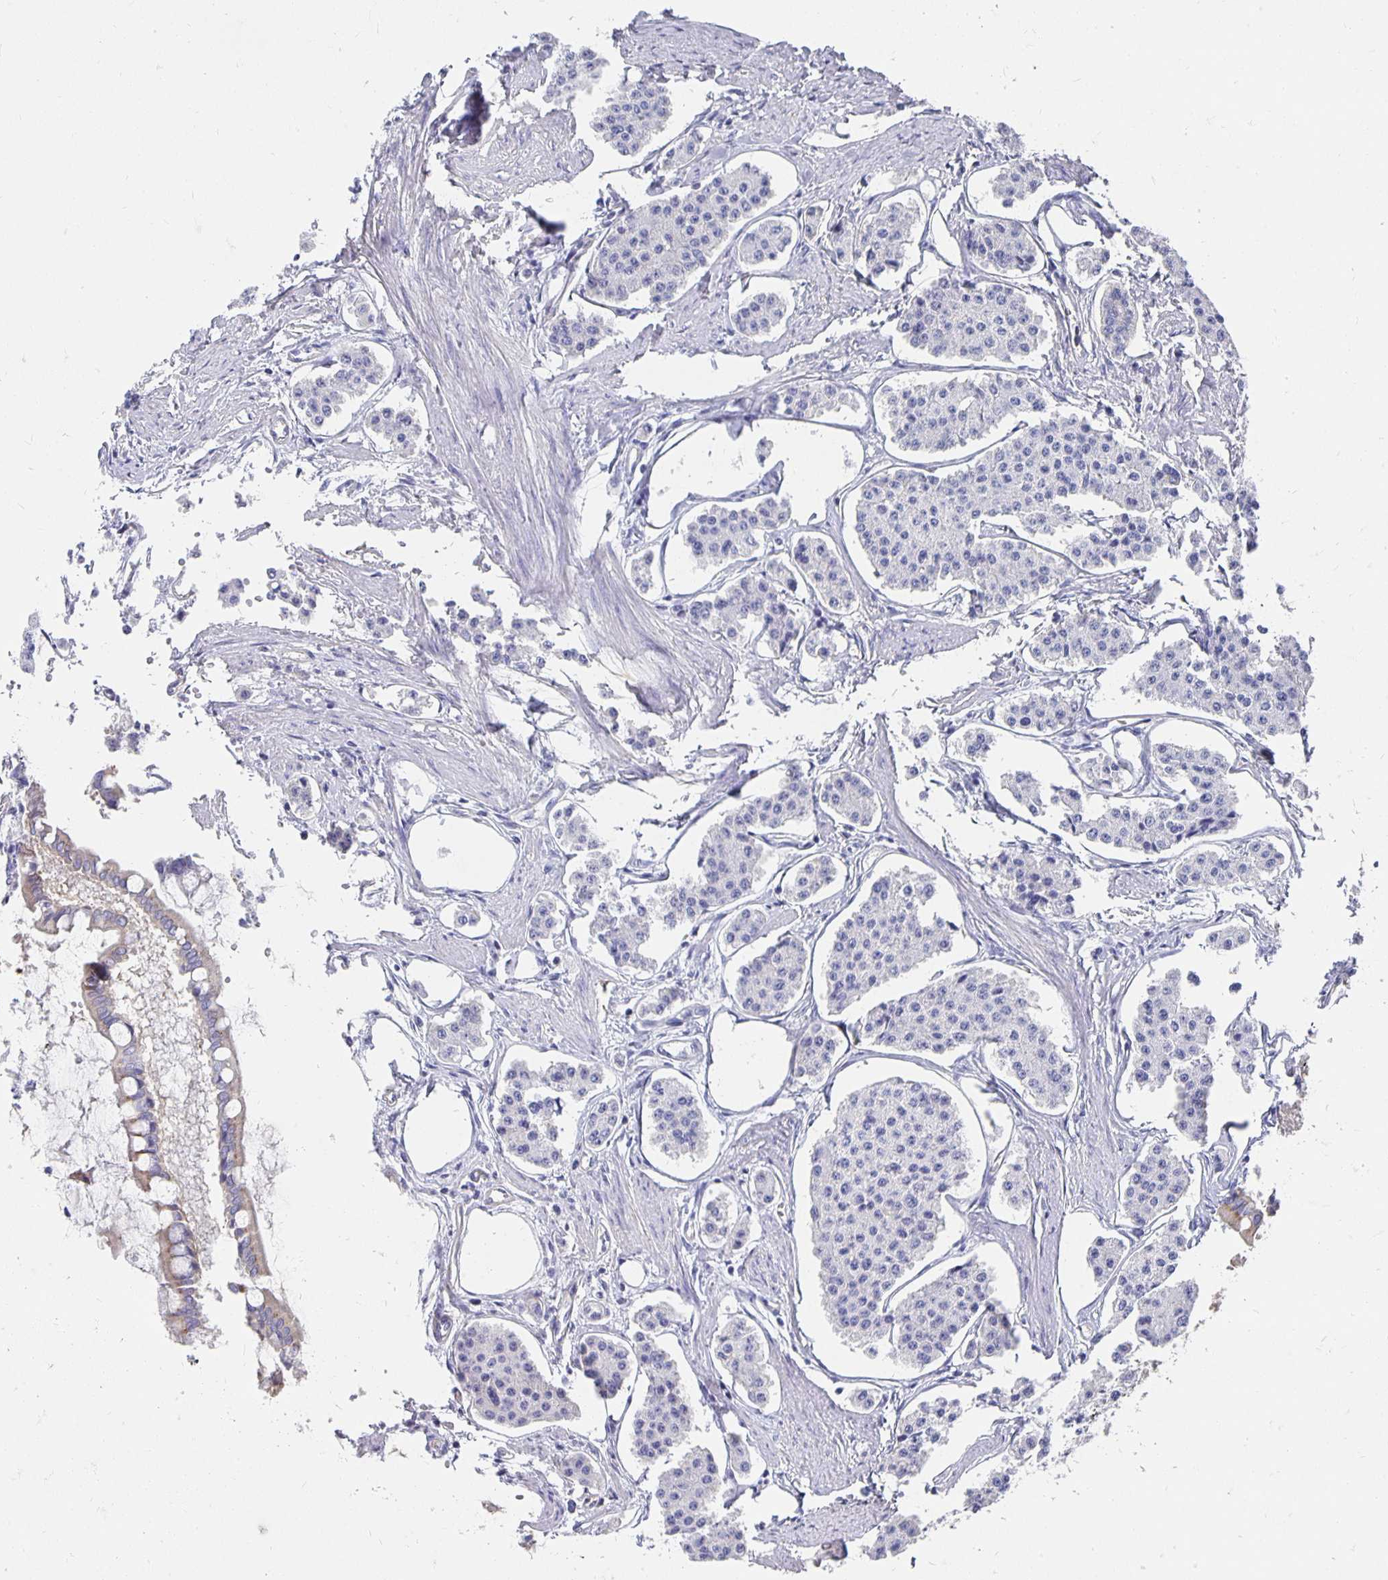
{"staining": {"intensity": "negative", "quantity": "none", "location": "none"}, "tissue": "carcinoid", "cell_type": "Tumor cells", "image_type": "cancer", "snomed": [{"axis": "morphology", "description": "Carcinoid, malignant, NOS"}, {"axis": "topography", "description": "Small intestine"}], "caption": "The photomicrograph demonstrates no significant positivity in tumor cells of carcinoid.", "gene": "APOB", "patient": {"sex": "female", "age": 65}}